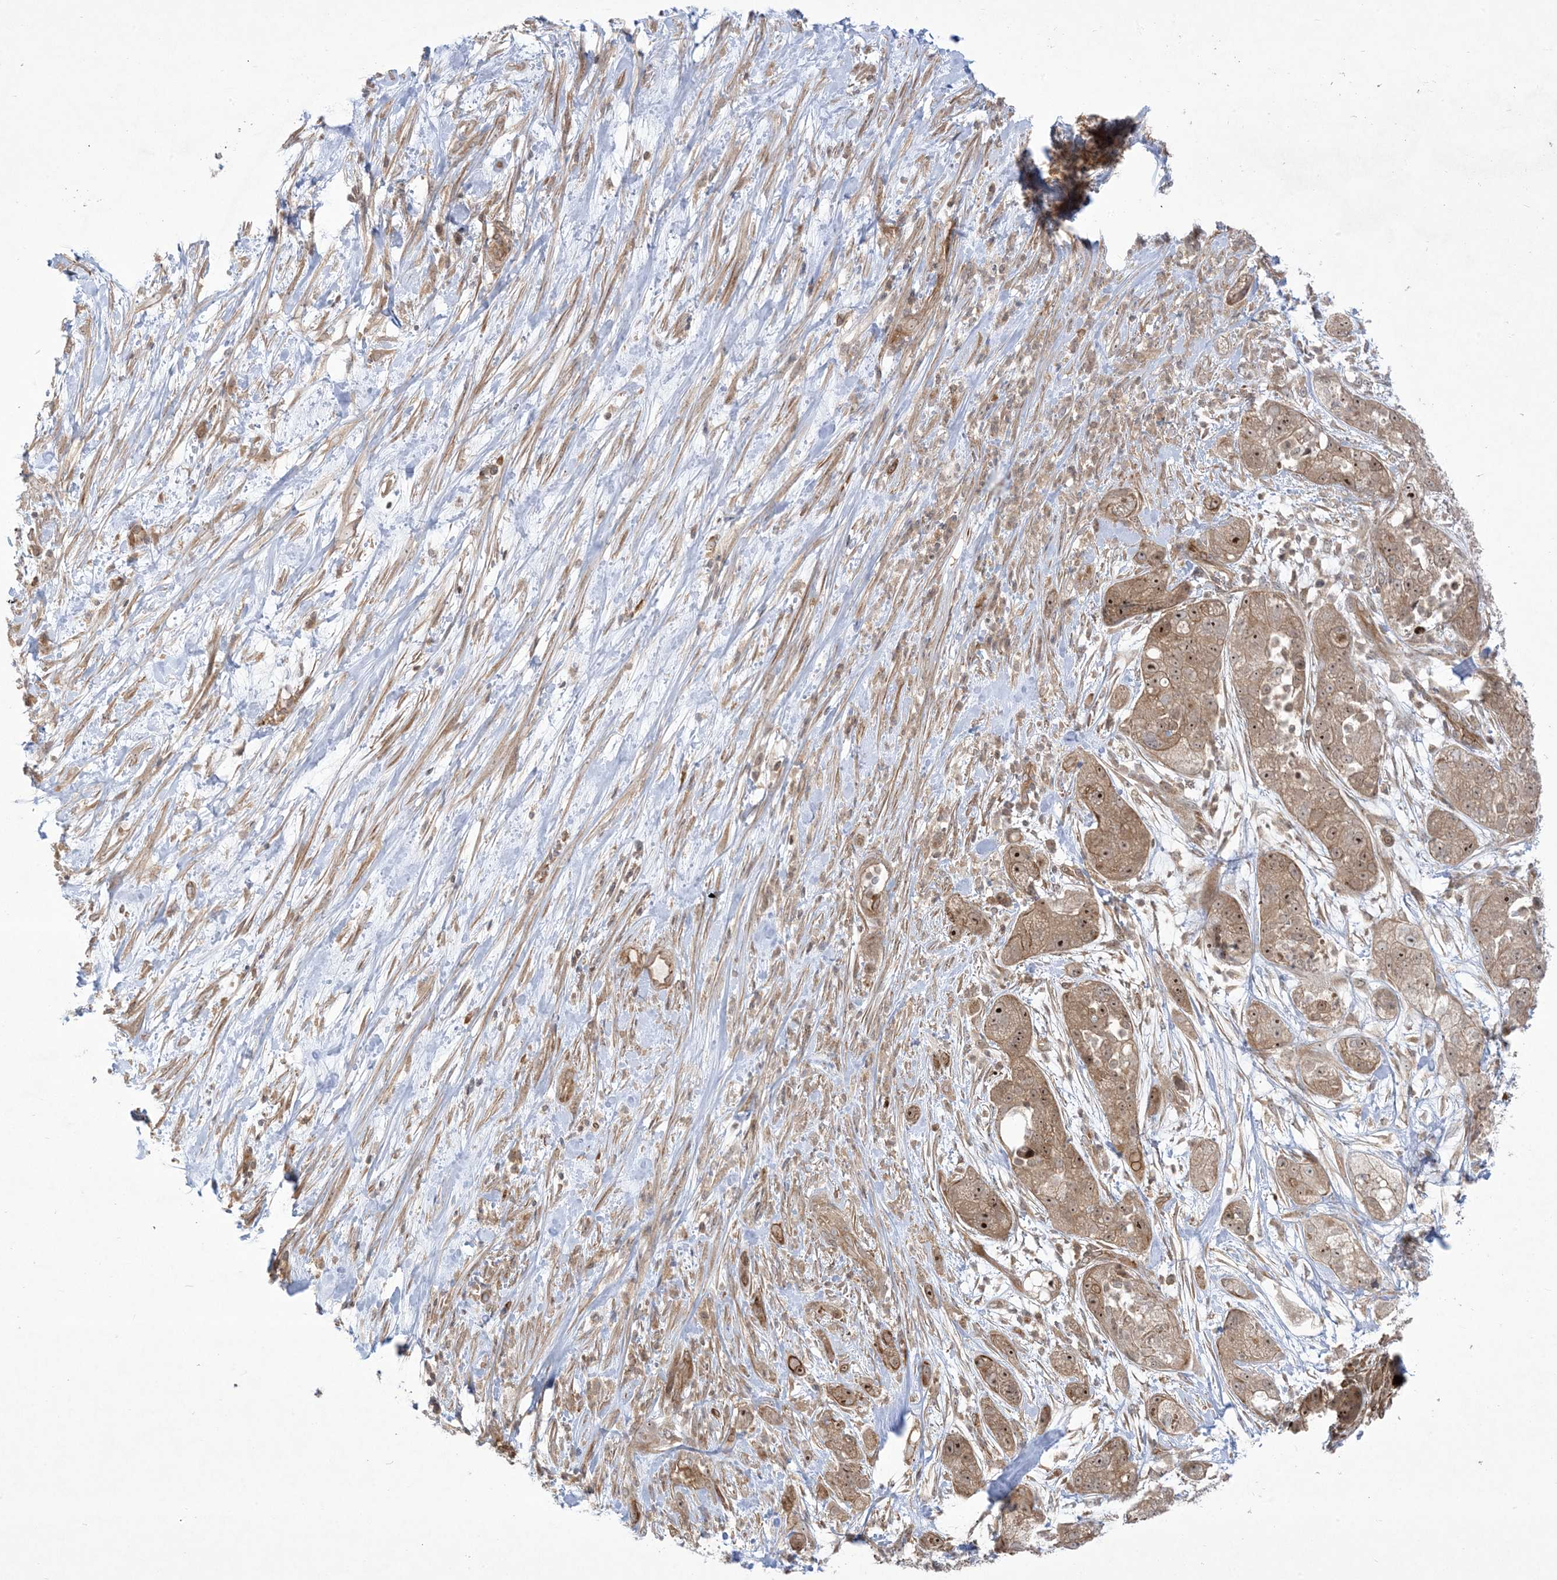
{"staining": {"intensity": "moderate", "quantity": ">75%", "location": "cytoplasmic/membranous,nuclear"}, "tissue": "pancreatic cancer", "cell_type": "Tumor cells", "image_type": "cancer", "snomed": [{"axis": "morphology", "description": "Adenocarcinoma, NOS"}, {"axis": "topography", "description": "Pancreas"}], "caption": "This is a micrograph of immunohistochemistry (IHC) staining of pancreatic cancer, which shows moderate positivity in the cytoplasmic/membranous and nuclear of tumor cells.", "gene": "SOGA3", "patient": {"sex": "female", "age": 78}}